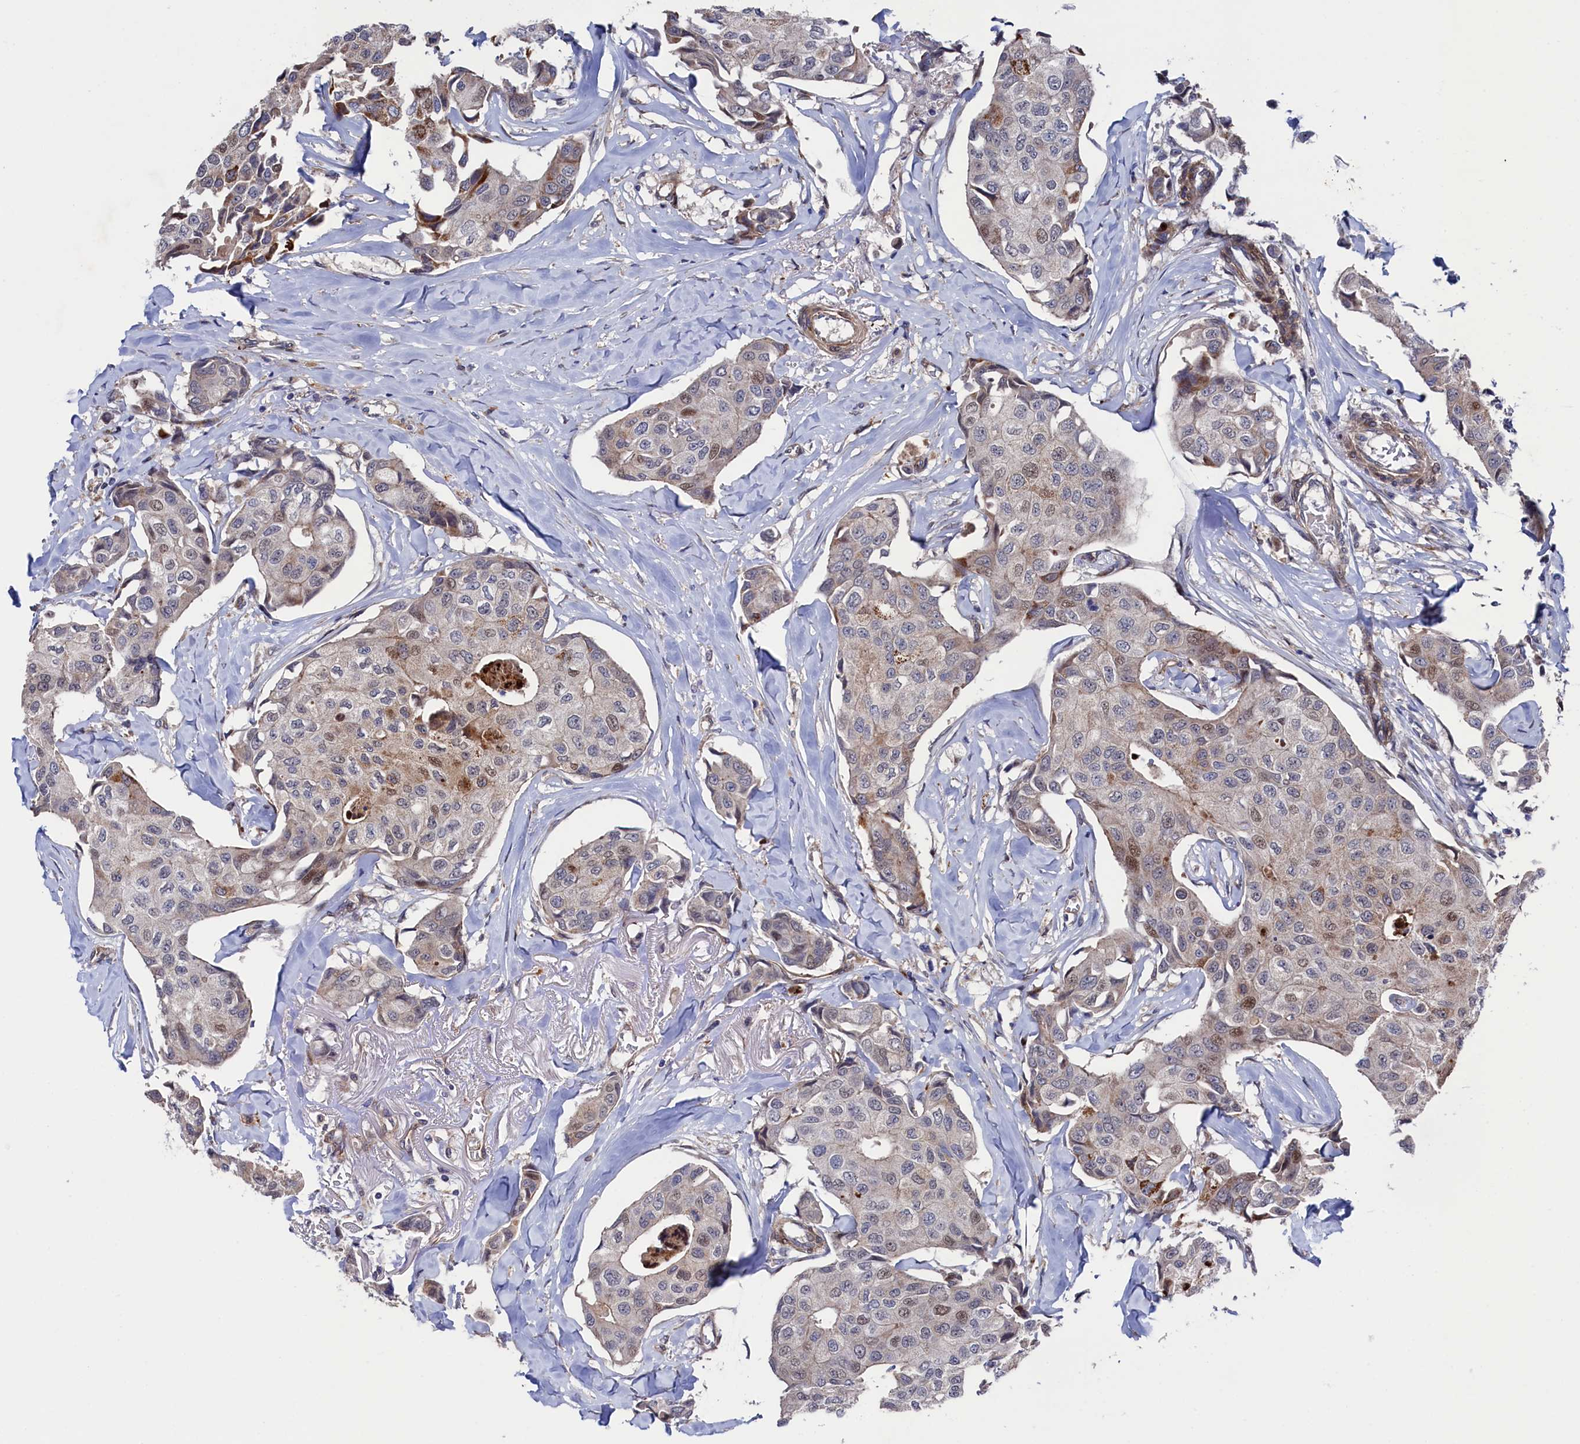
{"staining": {"intensity": "moderate", "quantity": "<25%", "location": "cytoplasmic/membranous"}, "tissue": "breast cancer", "cell_type": "Tumor cells", "image_type": "cancer", "snomed": [{"axis": "morphology", "description": "Duct carcinoma"}, {"axis": "topography", "description": "Breast"}], "caption": "Protein analysis of intraductal carcinoma (breast) tissue displays moderate cytoplasmic/membranous positivity in about <25% of tumor cells.", "gene": "ZNF891", "patient": {"sex": "female", "age": 80}}